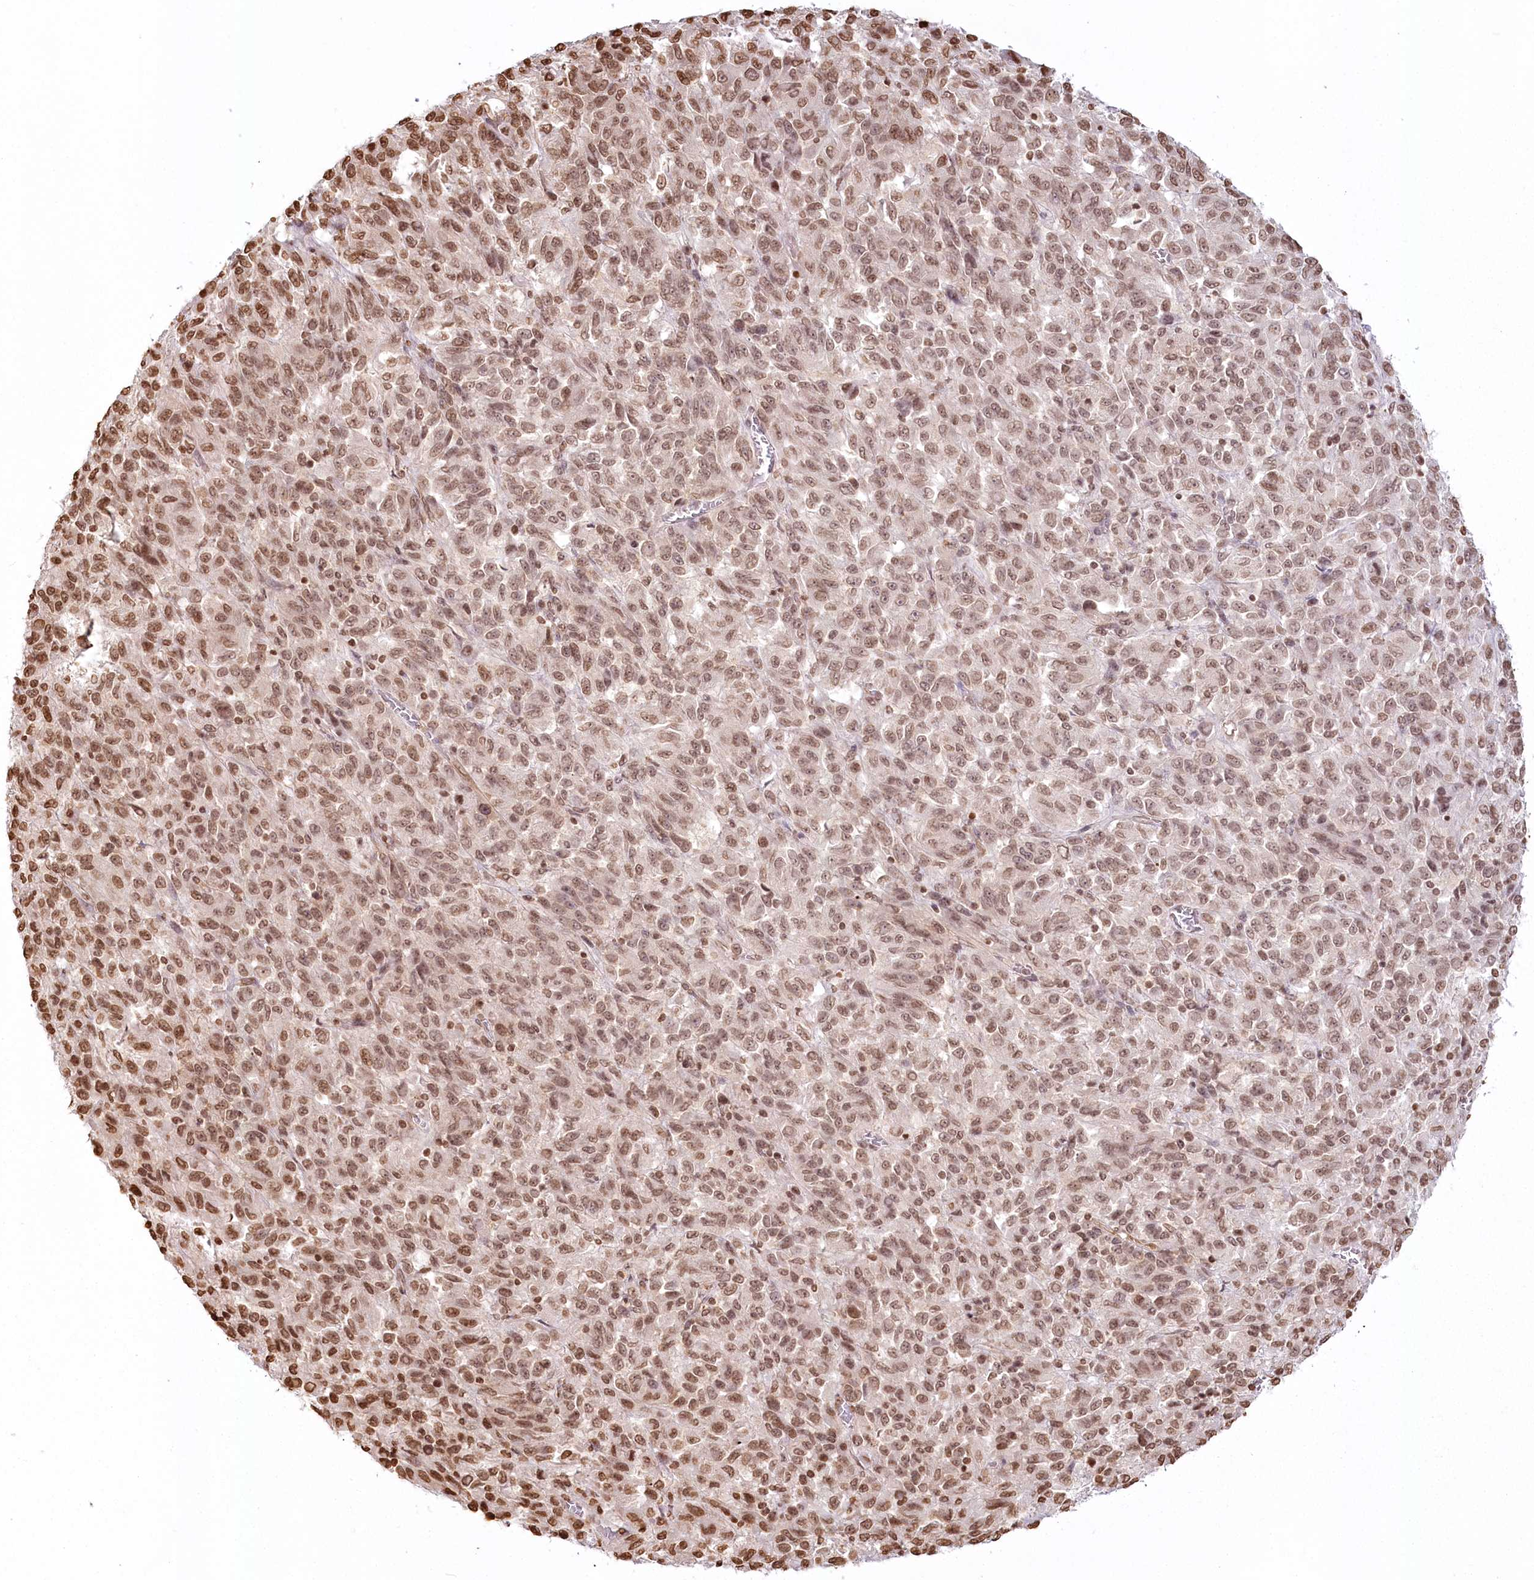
{"staining": {"intensity": "moderate", "quantity": ">75%", "location": "nuclear"}, "tissue": "melanoma", "cell_type": "Tumor cells", "image_type": "cancer", "snomed": [{"axis": "morphology", "description": "Malignant melanoma, Metastatic site"}, {"axis": "topography", "description": "Lung"}], "caption": "Malignant melanoma (metastatic site) stained with IHC displays moderate nuclear positivity in about >75% of tumor cells.", "gene": "FAM13A", "patient": {"sex": "male", "age": 64}}